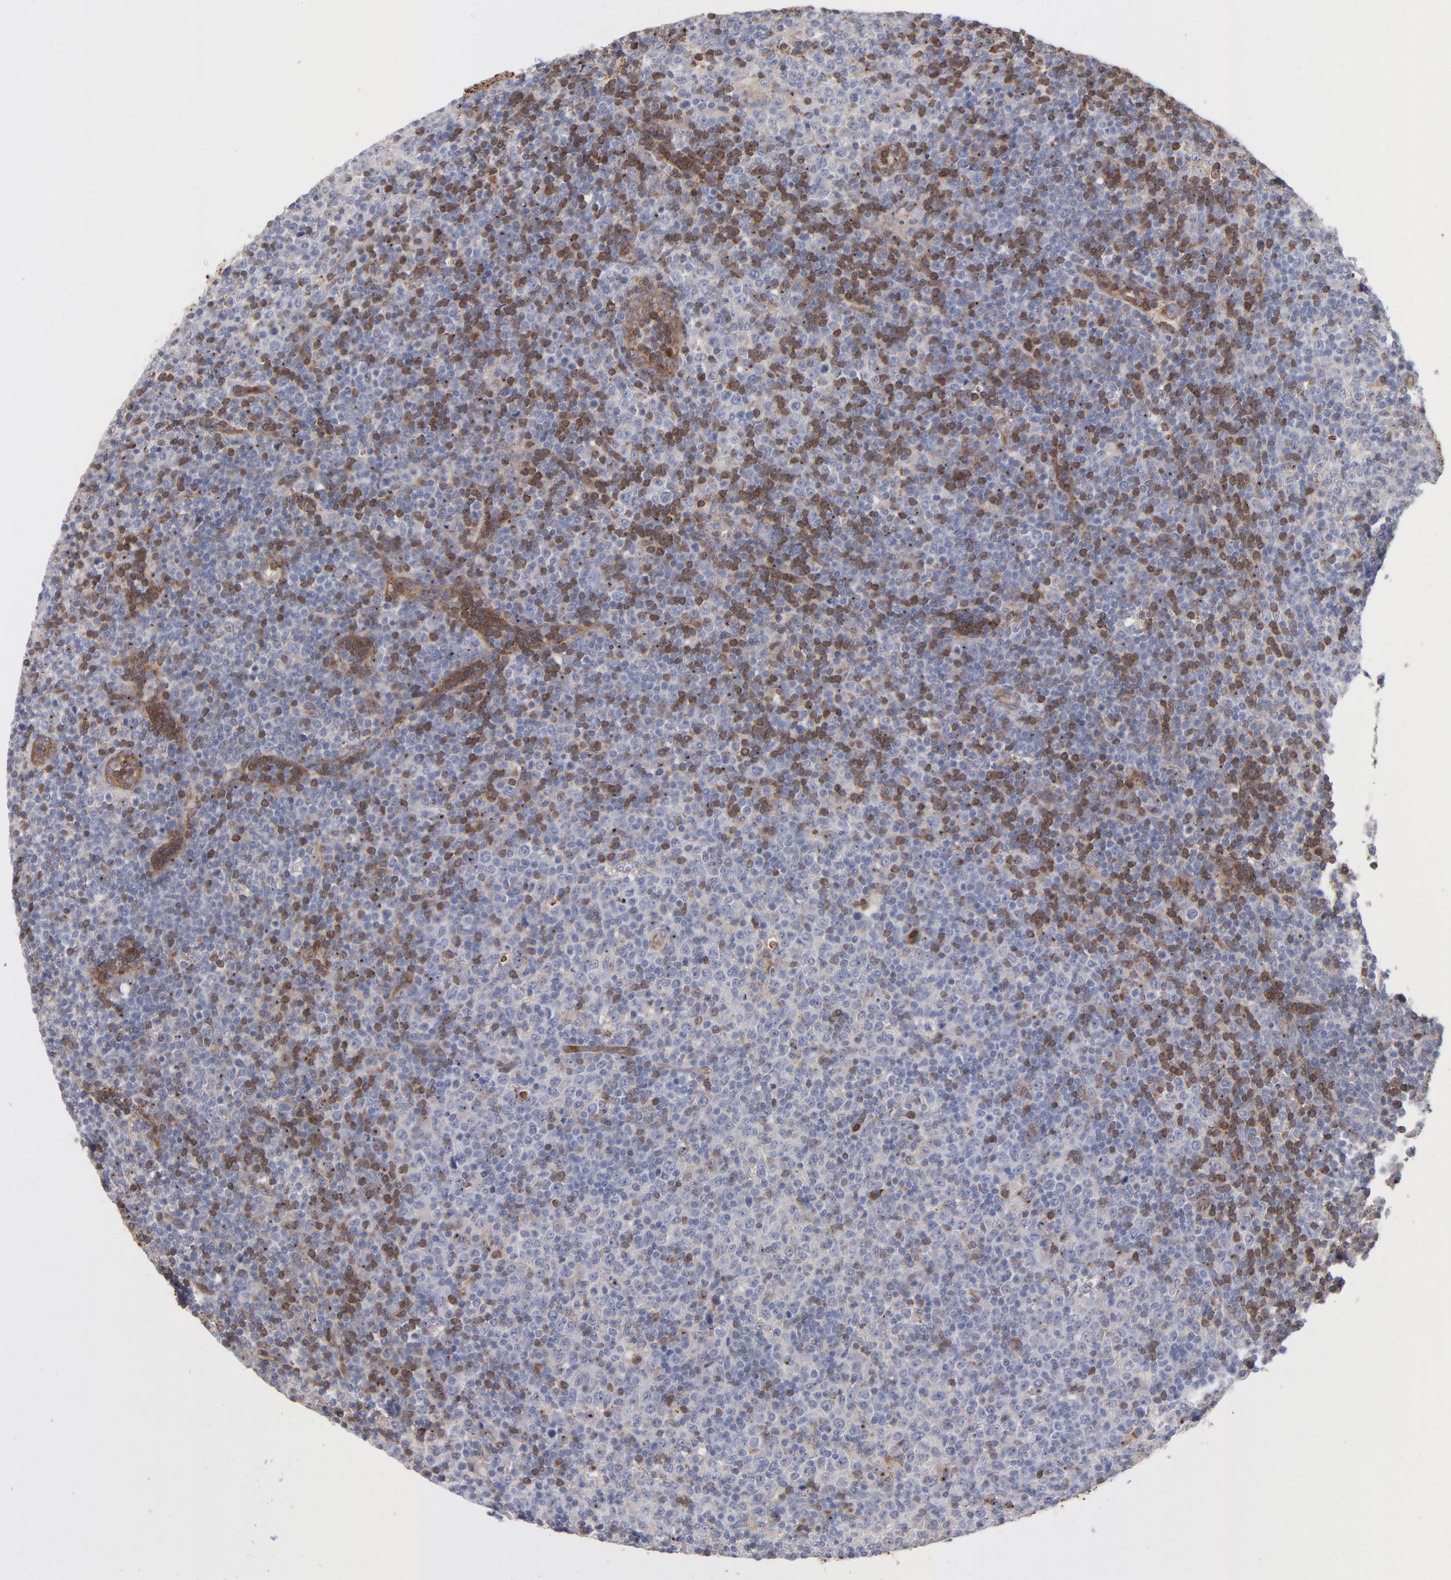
{"staining": {"intensity": "strong", "quantity": "<25%", "location": "cytoplasmic/membranous"}, "tissue": "lymphoma", "cell_type": "Tumor cells", "image_type": "cancer", "snomed": [{"axis": "morphology", "description": "Malignant lymphoma, non-Hodgkin's type, Low grade"}, {"axis": "topography", "description": "Lymph node"}], "caption": "Human lymphoma stained with a protein marker reveals strong staining in tumor cells.", "gene": "PXN", "patient": {"sex": "male", "age": 70}}